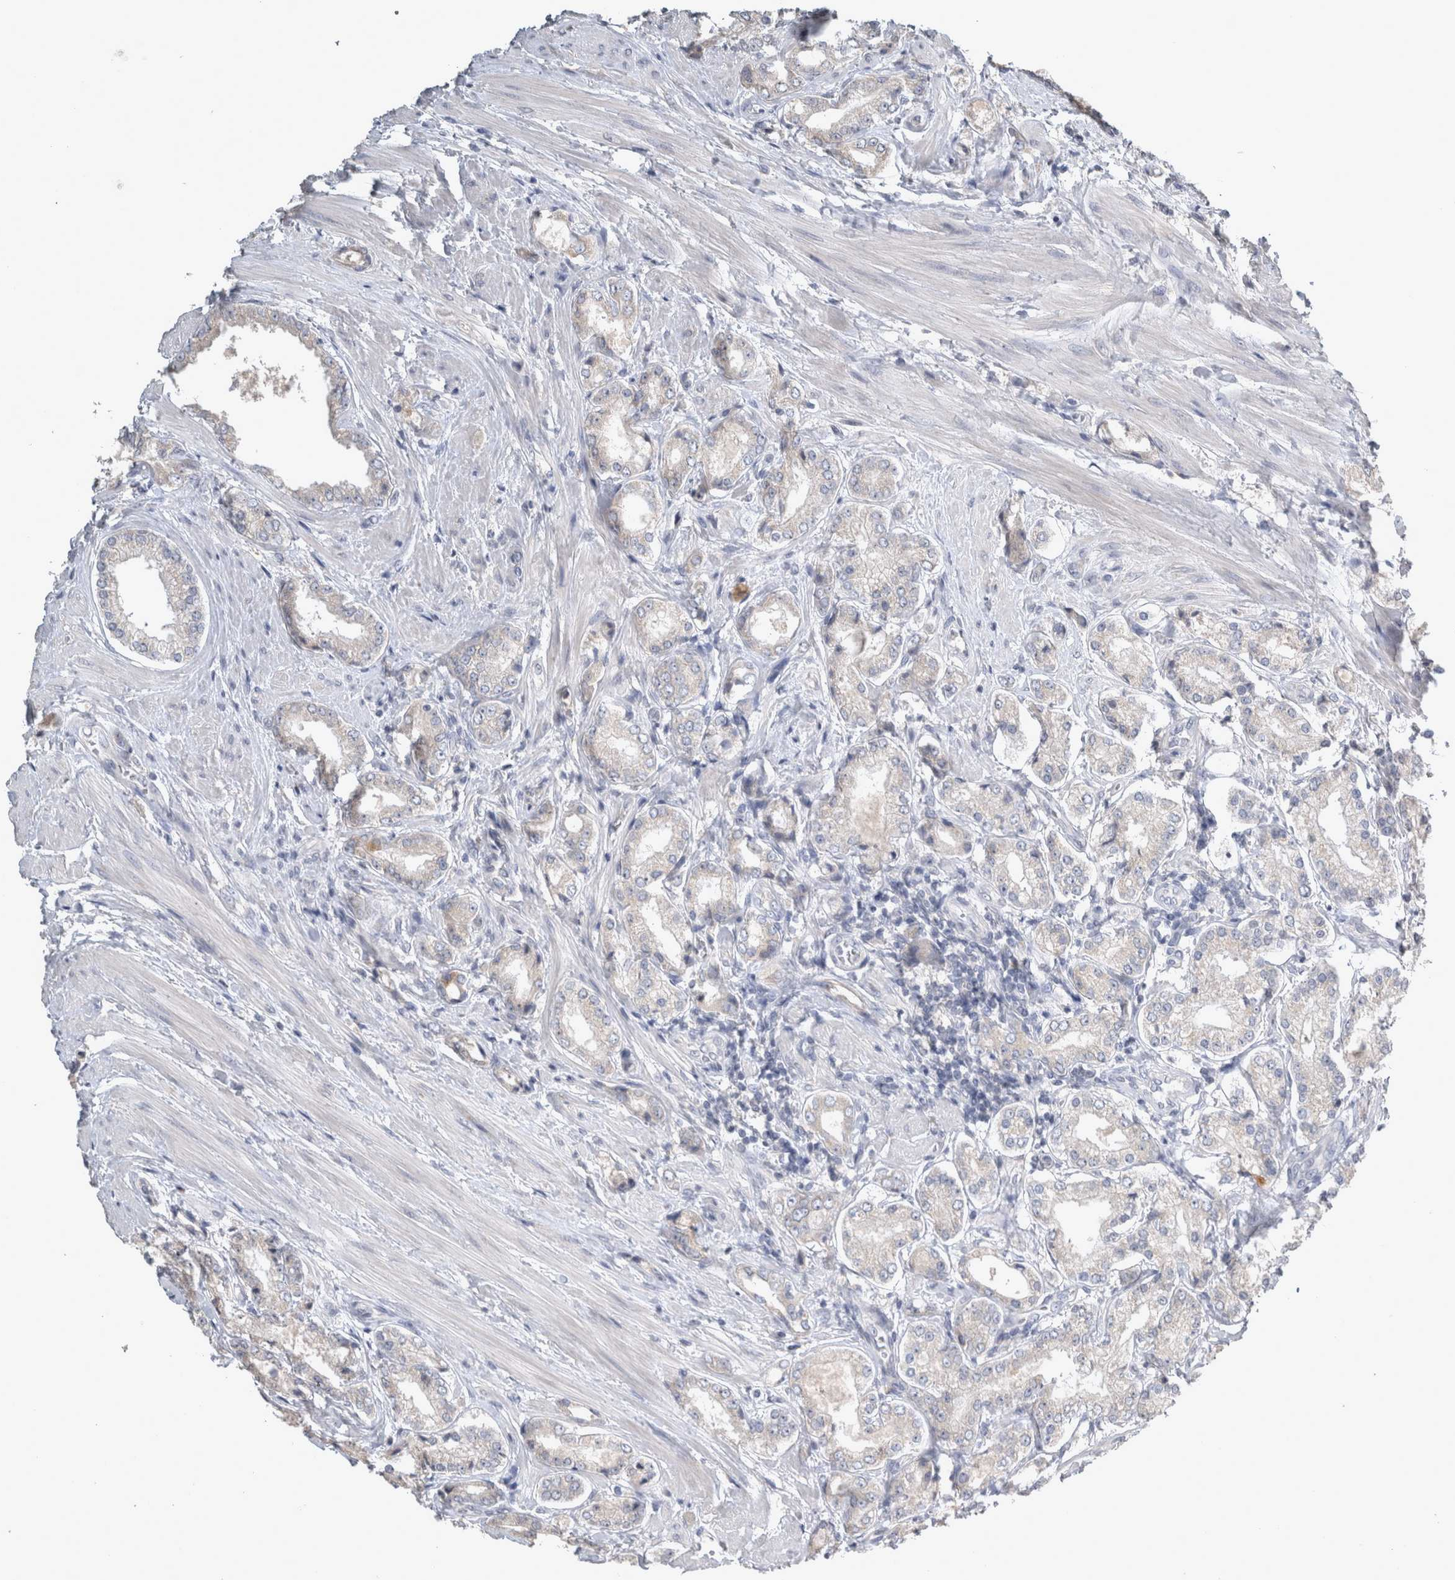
{"staining": {"intensity": "negative", "quantity": "none", "location": "none"}, "tissue": "prostate cancer", "cell_type": "Tumor cells", "image_type": "cancer", "snomed": [{"axis": "morphology", "description": "Adenocarcinoma, Low grade"}, {"axis": "topography", "description": "Prostate"}], "caption": "Tumor cells are negative for brown protein staining in prostate cancer.", "gene": "SLC22A11", "patient": {"sex": "male", "age": 62}}